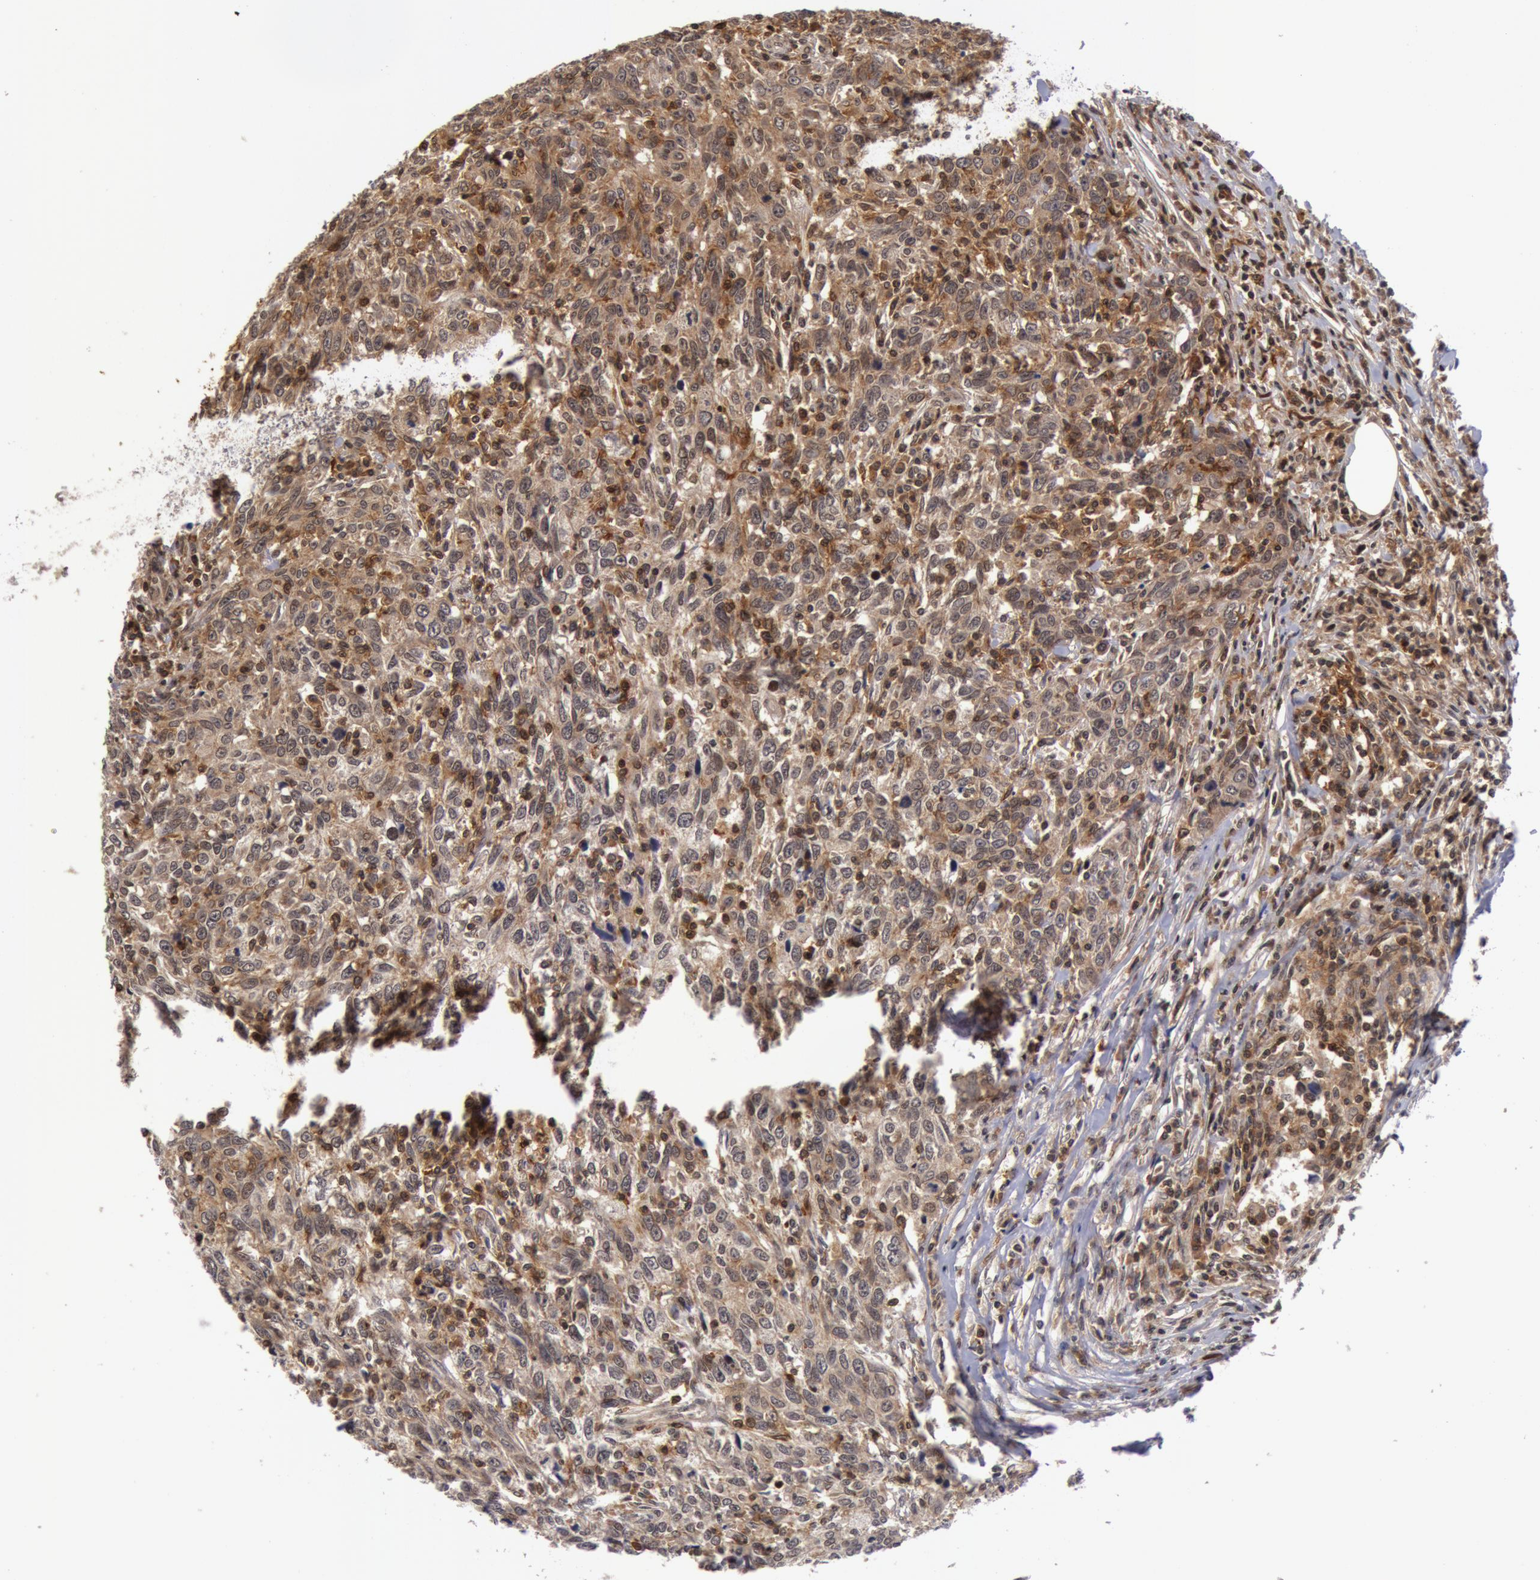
{"staining": {"intensity": "weak", "quantity": "25%-75%", "location": "cytoplasmic/membranous"}, "tissue": "breast cancer", "cell_type": "Tumor cells", "image_type": "cancer", "snomed": [{"axis": "morphology", "description": "Duct carcinoma"}, {"axis": "topography", "description": "Breast"}], "caption": "Immunohistochemical staining of infiltrating ductal carcinoma (breast) reveals low levels of weak cytoplasmic/membranous staining in about 25%-75% of tumor cells.", "gene": "ZNF350", "patient": {"sex": "female", "age": 50}}